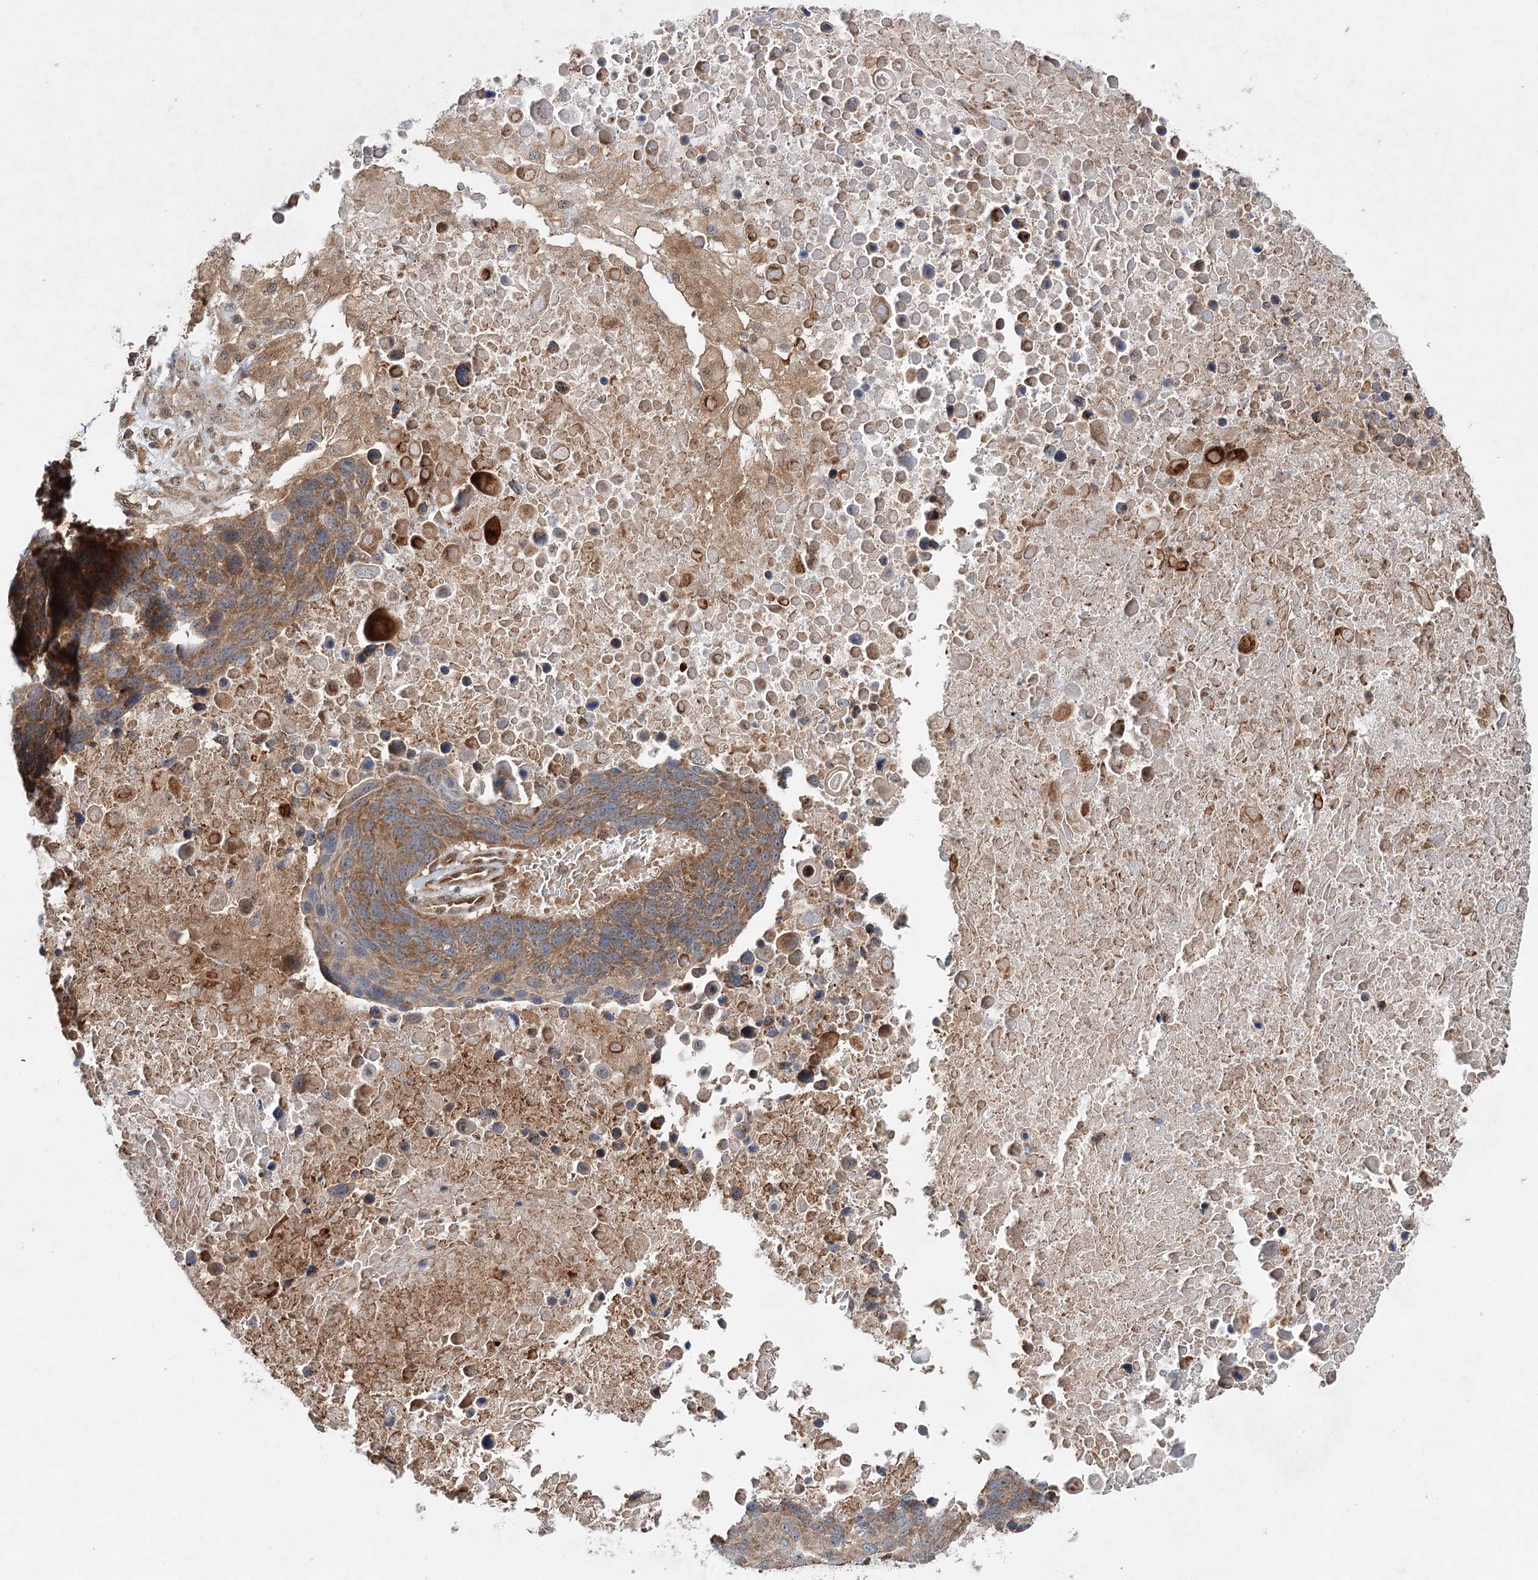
{"staining": {"intensity": "moderate", "quantity": ">75%", "location": "cytoplasmic/membranous"}, "tissue": "lung cancer", "cell_type": "Tumor cells", "image_type": "cancer", "snomed": [{"axis": "morphology", "description": "Normal tissue, NOS"}, {"axis": "morphology", "description": "Squamous cell carcinoma, NOS"}, {"axis": "topography", "description": "Lymph node"}, {"axis": "topography", "description": "Lung"}], "caption": "Human lung squamous cell carcinoma stained with a protein marker displays moderate staining in tumor cells.", "gene": "C12orf4", "patient": {"sex": "male", "age": 66}}